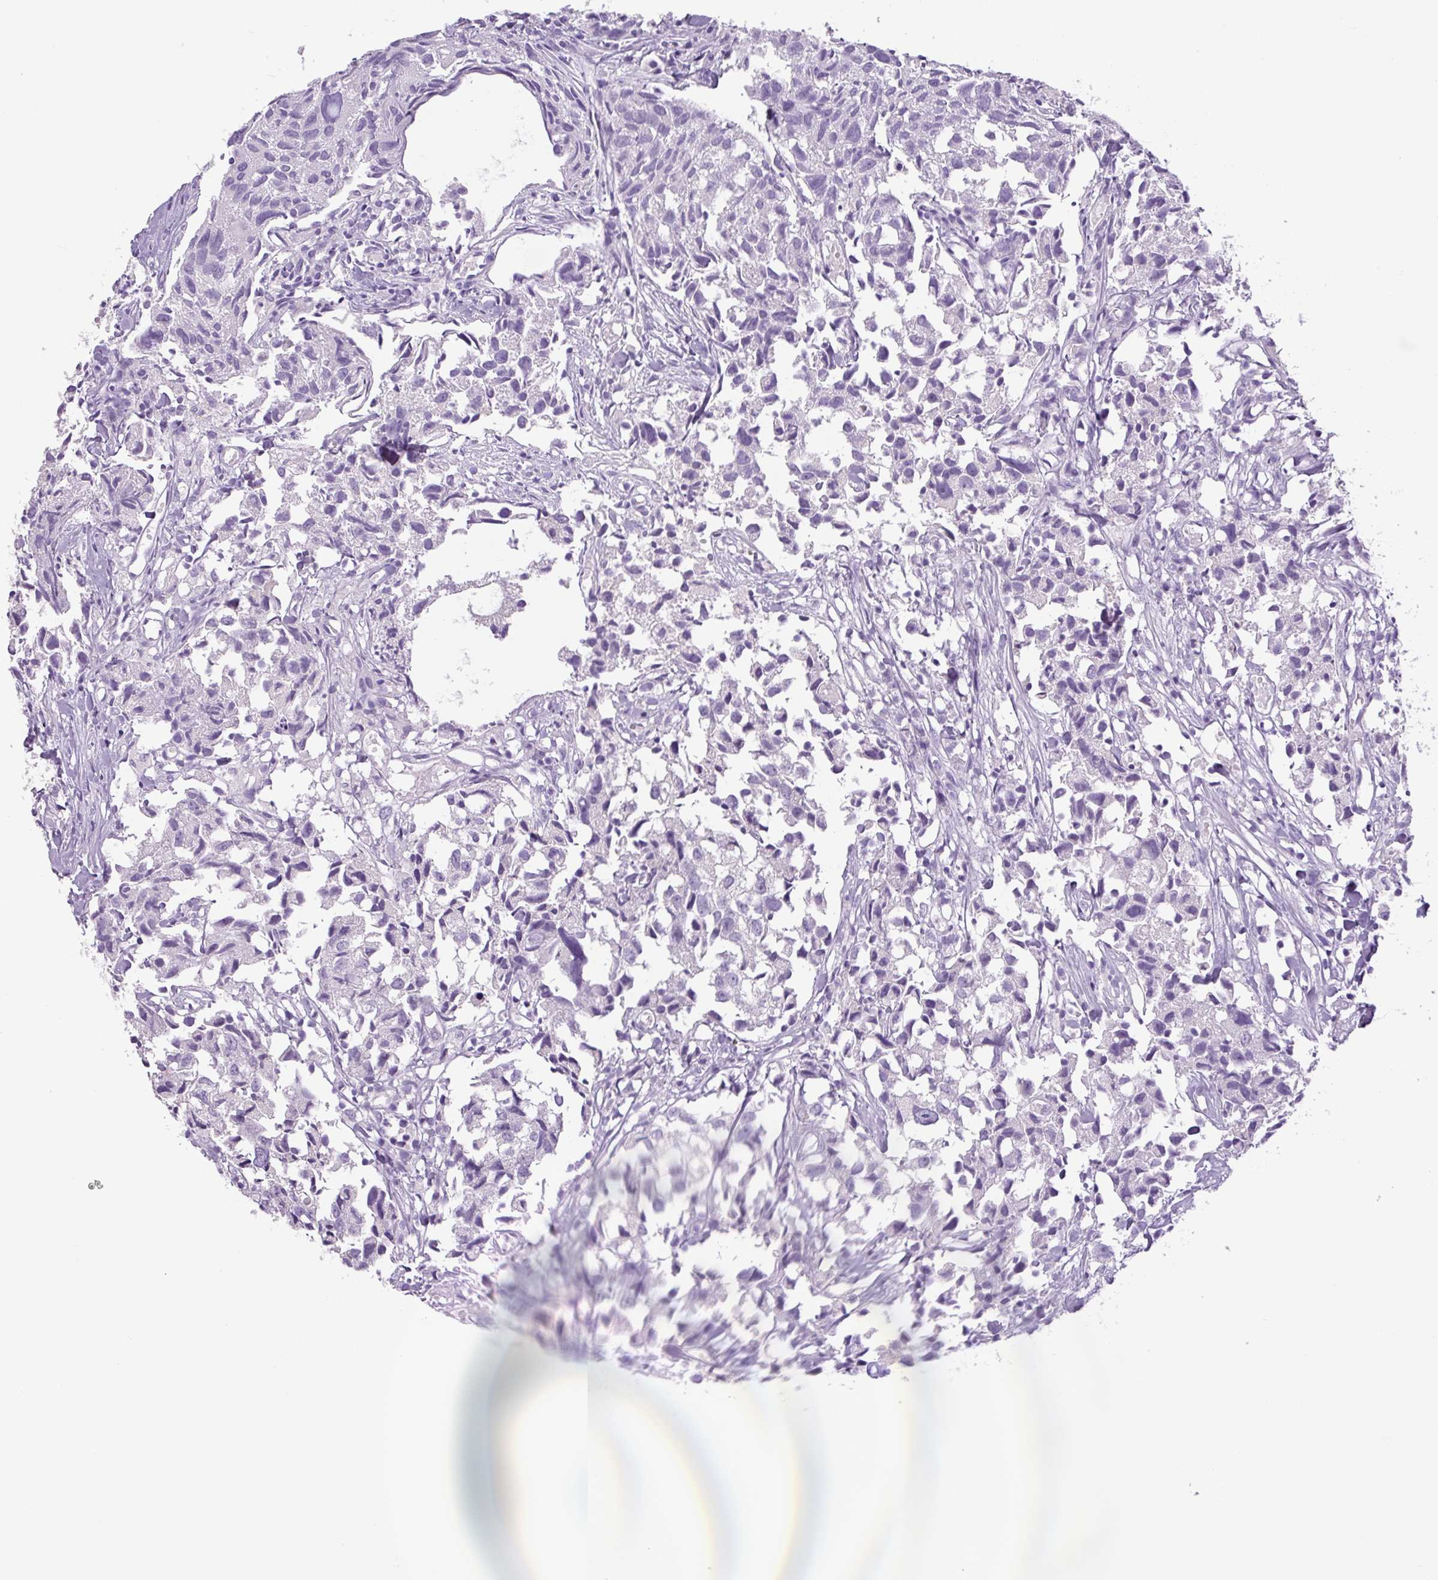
{"staining": {"intensity": "negative", "quantity": "none", "location": "none"}, "tissue": "urothelial cancer", "cell_type": "Tumor cells", "image_type": "cancer", "snomed": [{"axis": "morphology", "description": "Urothelial carcinoma, High grade"}, {"axis": "topography", "description": "Urinary bladder"}], "caption": "High-grade urothelial carcinoma was stained to show a protein in brown. There is no significant expression in tumor cells. Nuclei are stained in blue.", "gene": "CHGA", "patient": {"sex": "female", "age": 75}}